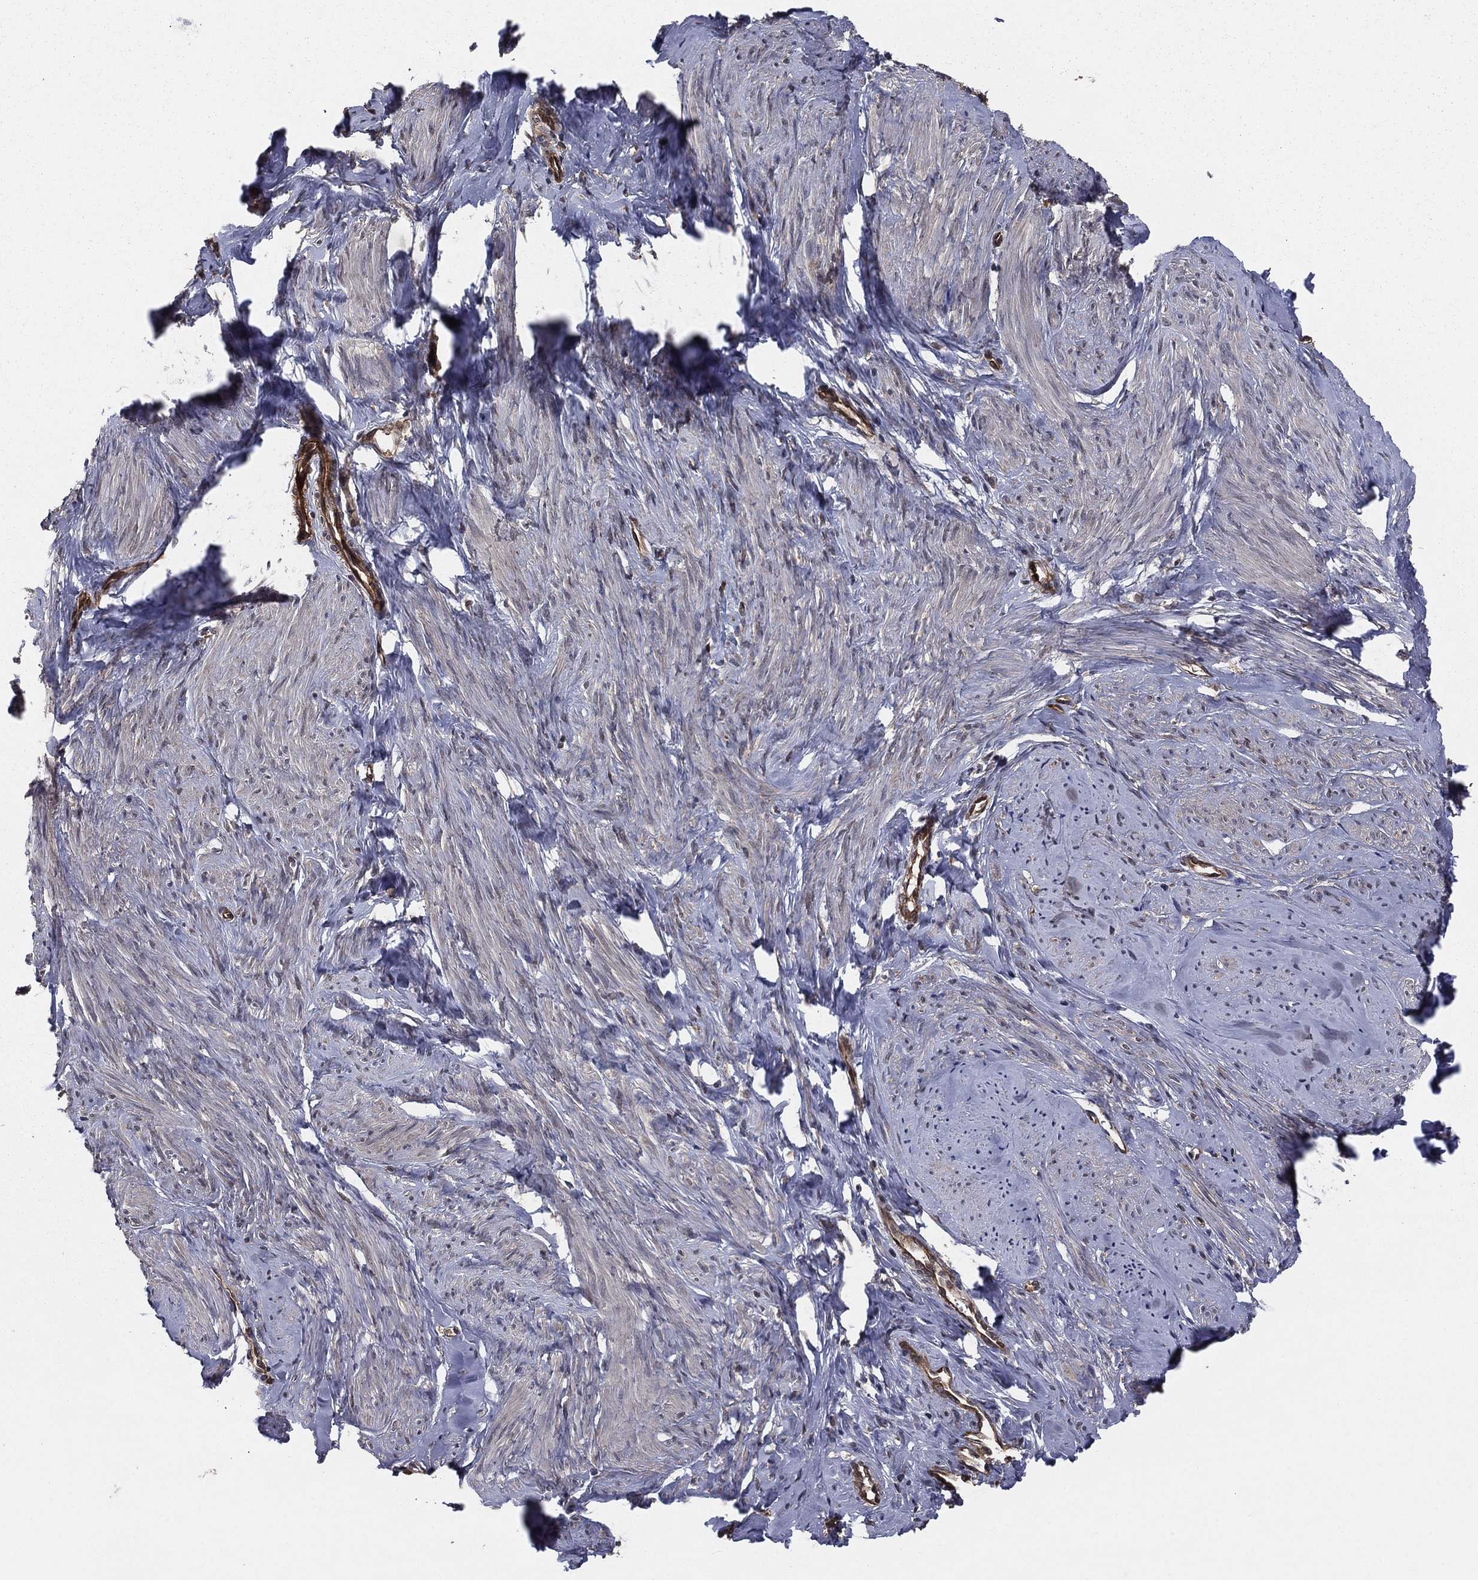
{"staining": {"intensity": "negative", "quantity": "none", "location": "none"}, "tissue": "smooth muscle", "cell_type": "Smooth muscle cells", "image_type": "normal", "snomed": [{"axis": "morphology", "description": "Normal tissue, NOS"}, {"axis": "topography", "description": "Smooth muscle"}], "caption": "Immunohistochemical staining of benign smooth muscle reveals no significant staining in smooth muscle cells.", "gene": "CERT1", "patient": {"sex": "female", "age": 48}}